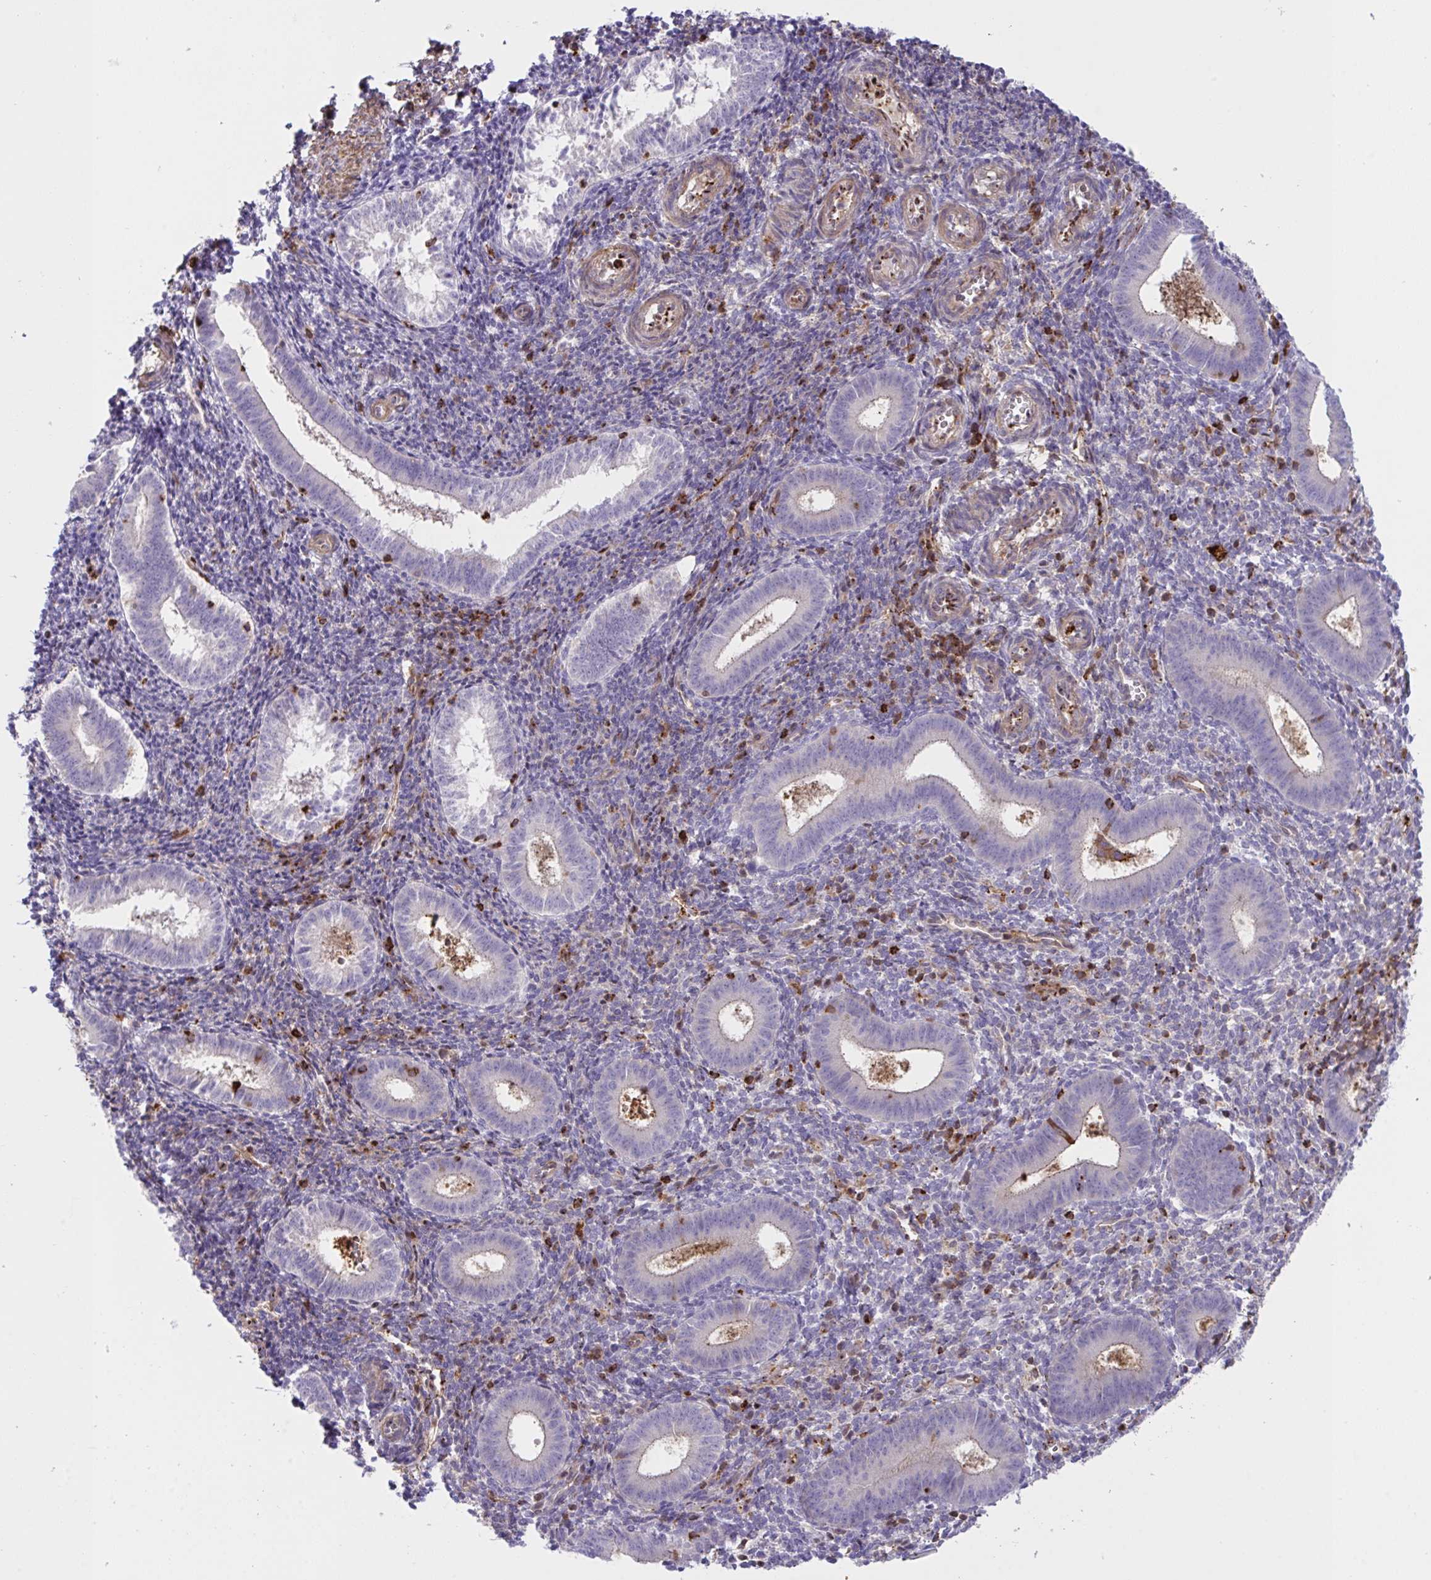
{"staining": {"intensity": "weak", "quantity": "25%-75%", "location": "cytoplasmic/membranous"}, "tissue": "endometrium", "cell_type": "Cells in endometrial stroma", "image_type": "normal", "snomed": [{"axis": "morphology", "description": "Normal tissue, NOS"}, {"axis": "topography", "description": "Endometrium"}], "caption": "Normal endometrium was stained to show a protein in brown. There is low levels of weak cytoplasmic/membranous staining in approximately 25%-75% of cells in endometrial stroma.", "gene": "PPIH", "patient": {"sex": "female", "age": 25}}